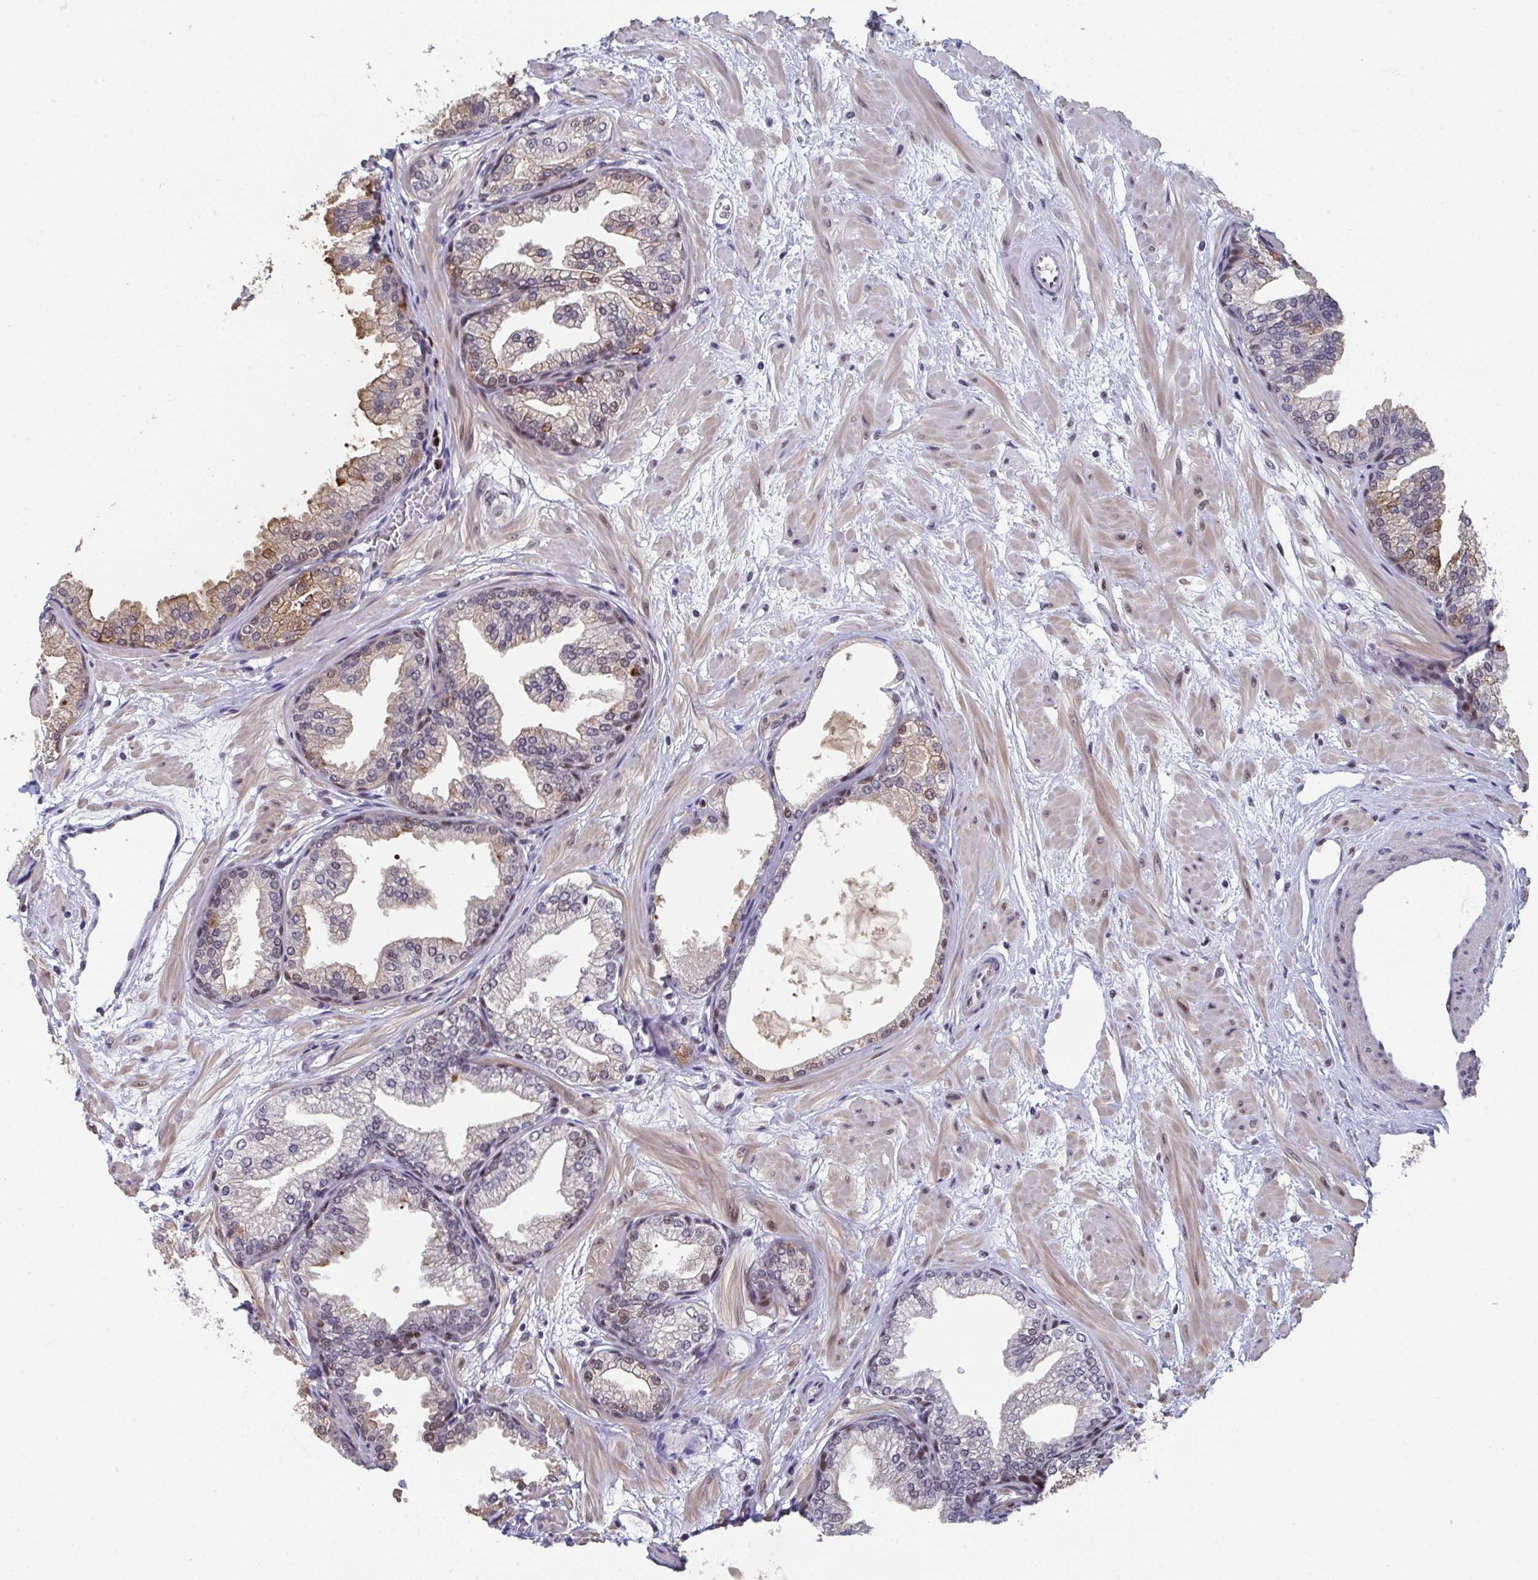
{"staining": {"intensity": "weak", "quantity": "25%-75%", "location": "cytoplasmic/membranous,nuclear"}, "tissue": "prostate", "cell_type": "Glandular cells", "image_type": "normal", "snomed": [{"axis": "morphology", "description": "Normal tissue, NOS"}, {"axis": "topography", "description": "Prostate"}], "caption": "Immunohistochemistry (DAB) staining of benign human prostate shows weak cytoplasmic/membranous,nuclear protein expression in approximately 25%-75% of glandular cells.", "gene": "JDP2", "patient": {"sex": "male", "age": 37}}